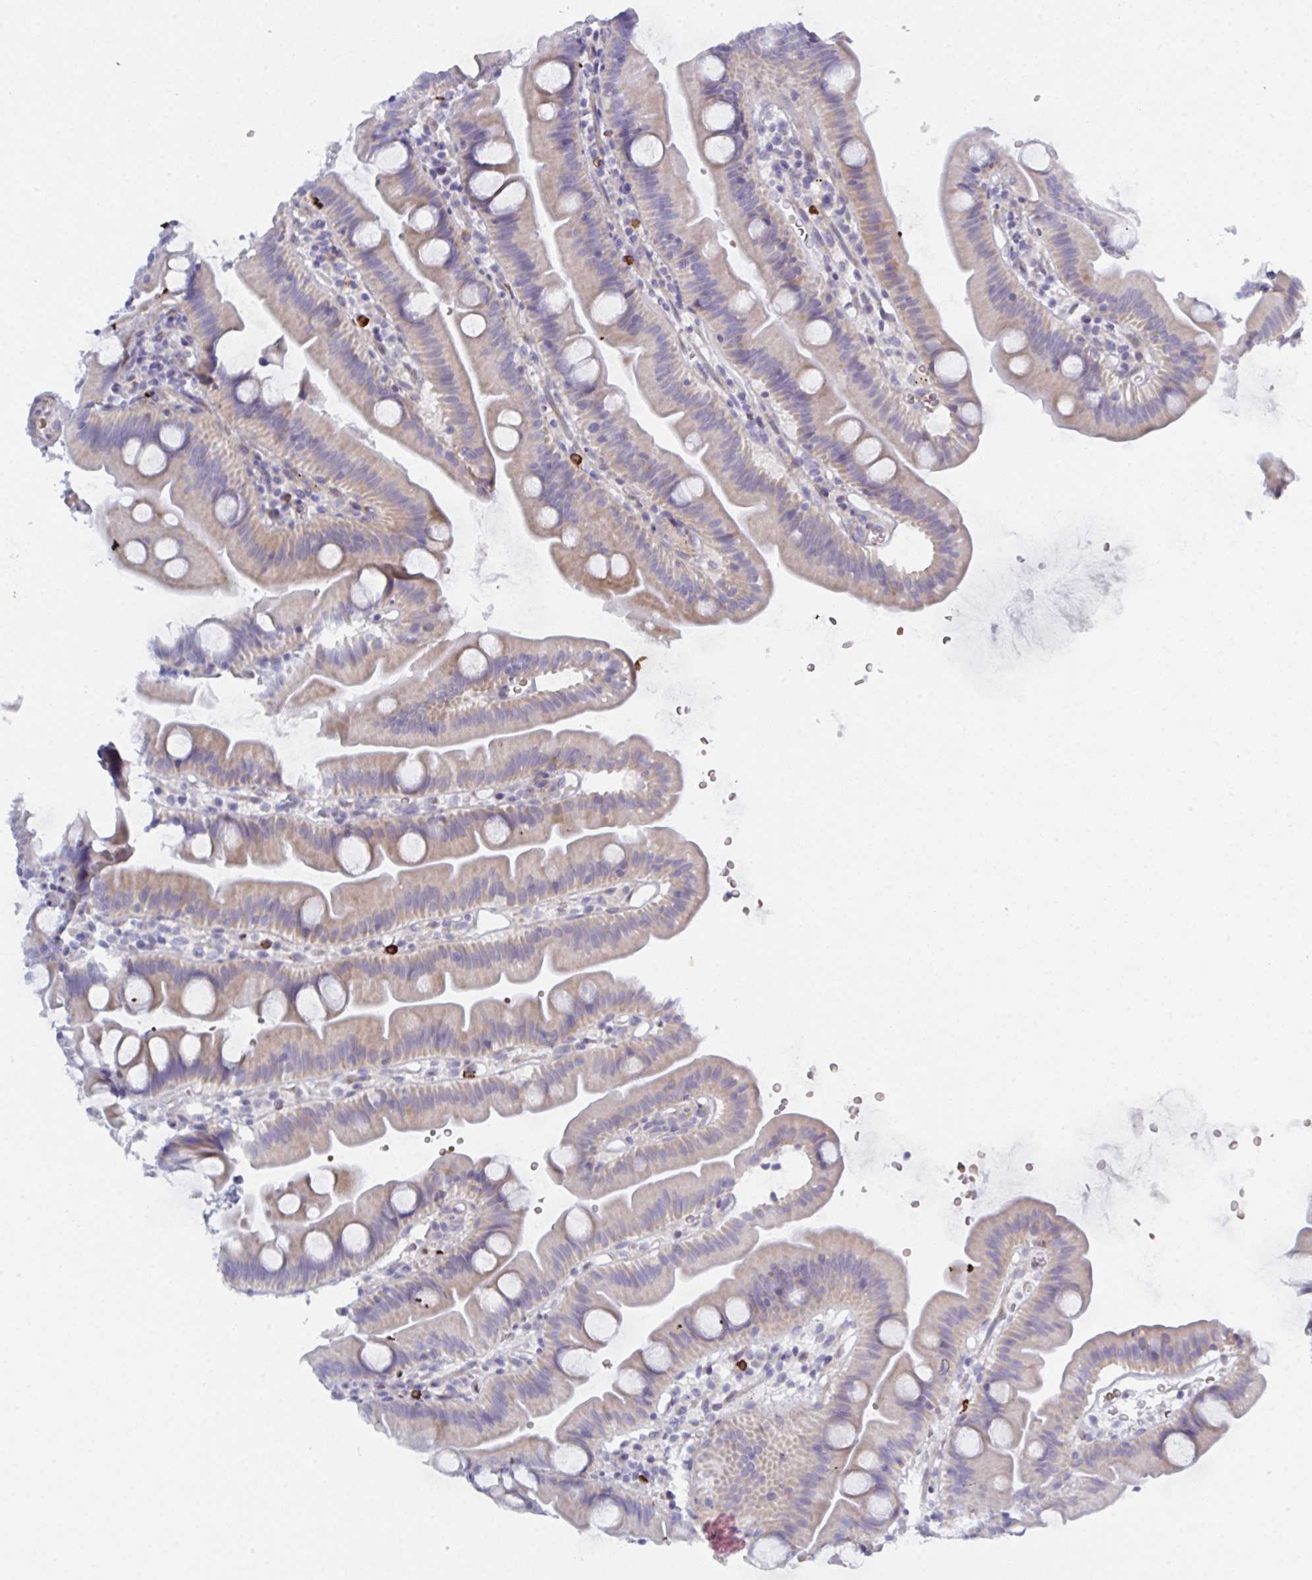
{"staining": {"intensity": "weak", "quantity": "25%-75%", "location": "cytoplasmic/membranous"}, "tissue": "small intestine", "cell_type": "Glandular cells", "image_type": "normal", "snomed": [{"axis": "morphology", "description": "Normal tissue, NOS"}, {"axis": "topography", "description": "Small intestine"}], "caption": "Immunohistochemistry (IHC) of unremarkable small intestine shows low levels of weak cytoplasmic/membranous positivity in approximately 25%-75% of glandular cells.", "gene": "ZNF684", "patient": {"sex": "female", "age": 68}}